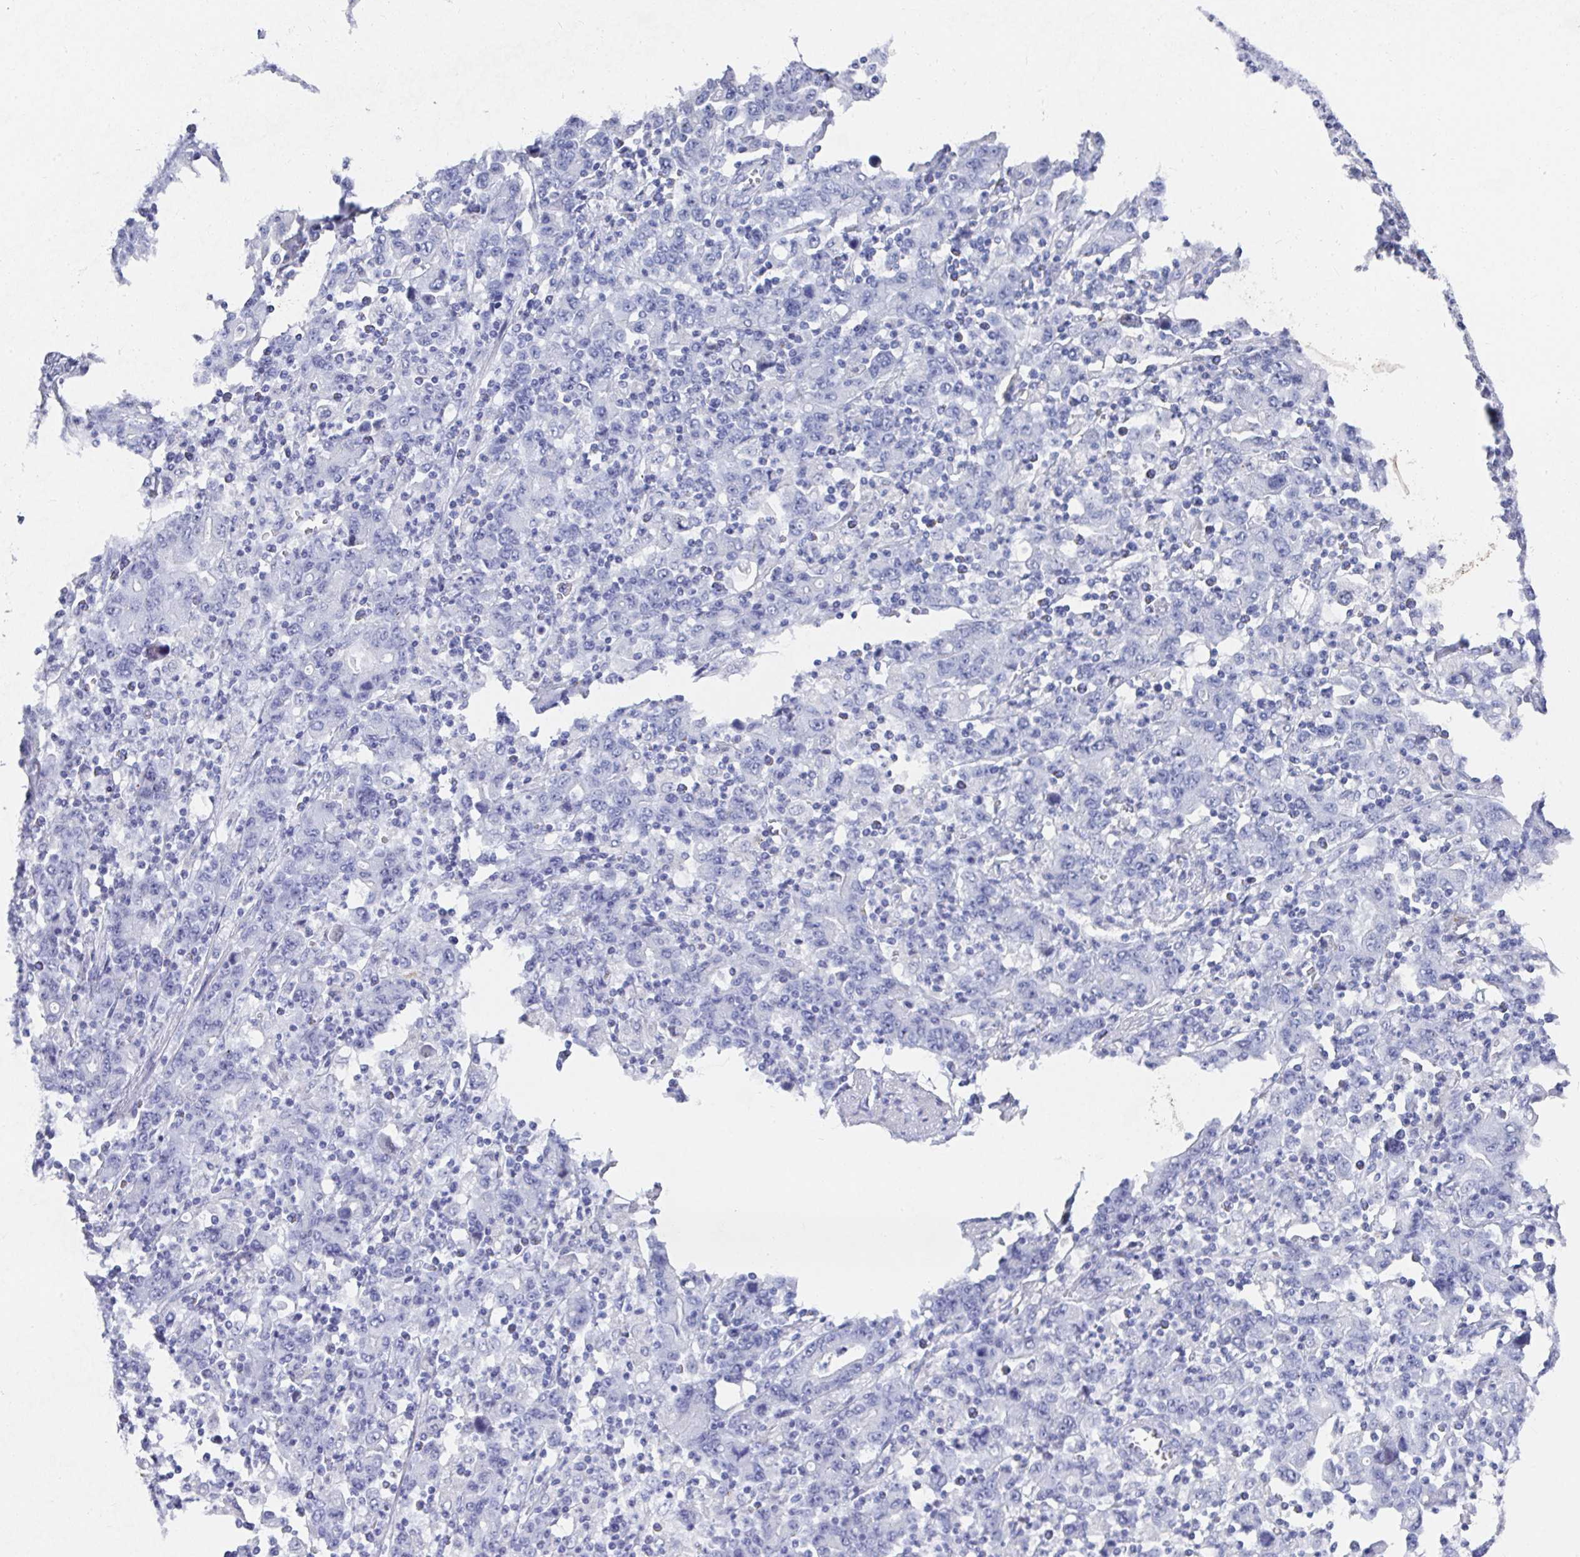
{"staining": {"intensity": "negative", "quantity": "none", "location": "none"}, "tissue": "stomach cancer", "cell_type": "Tumor cells", "image_type": "cancer", "snomed": [{"axis": "morphology", "description": "Adenocarcinoma, NOS"}, {"axis": "topography", "description": "Stomach, upper"}], "caption": "DAB immunohistochemical staining of human stomach adenocarcinoma reveals no significant expression in tumor cells. (Immunohistochemistry, brightfield microscopy, high magnification).", "gene": "GRIA1", "patient": {"sex": "male", "age": 69}}